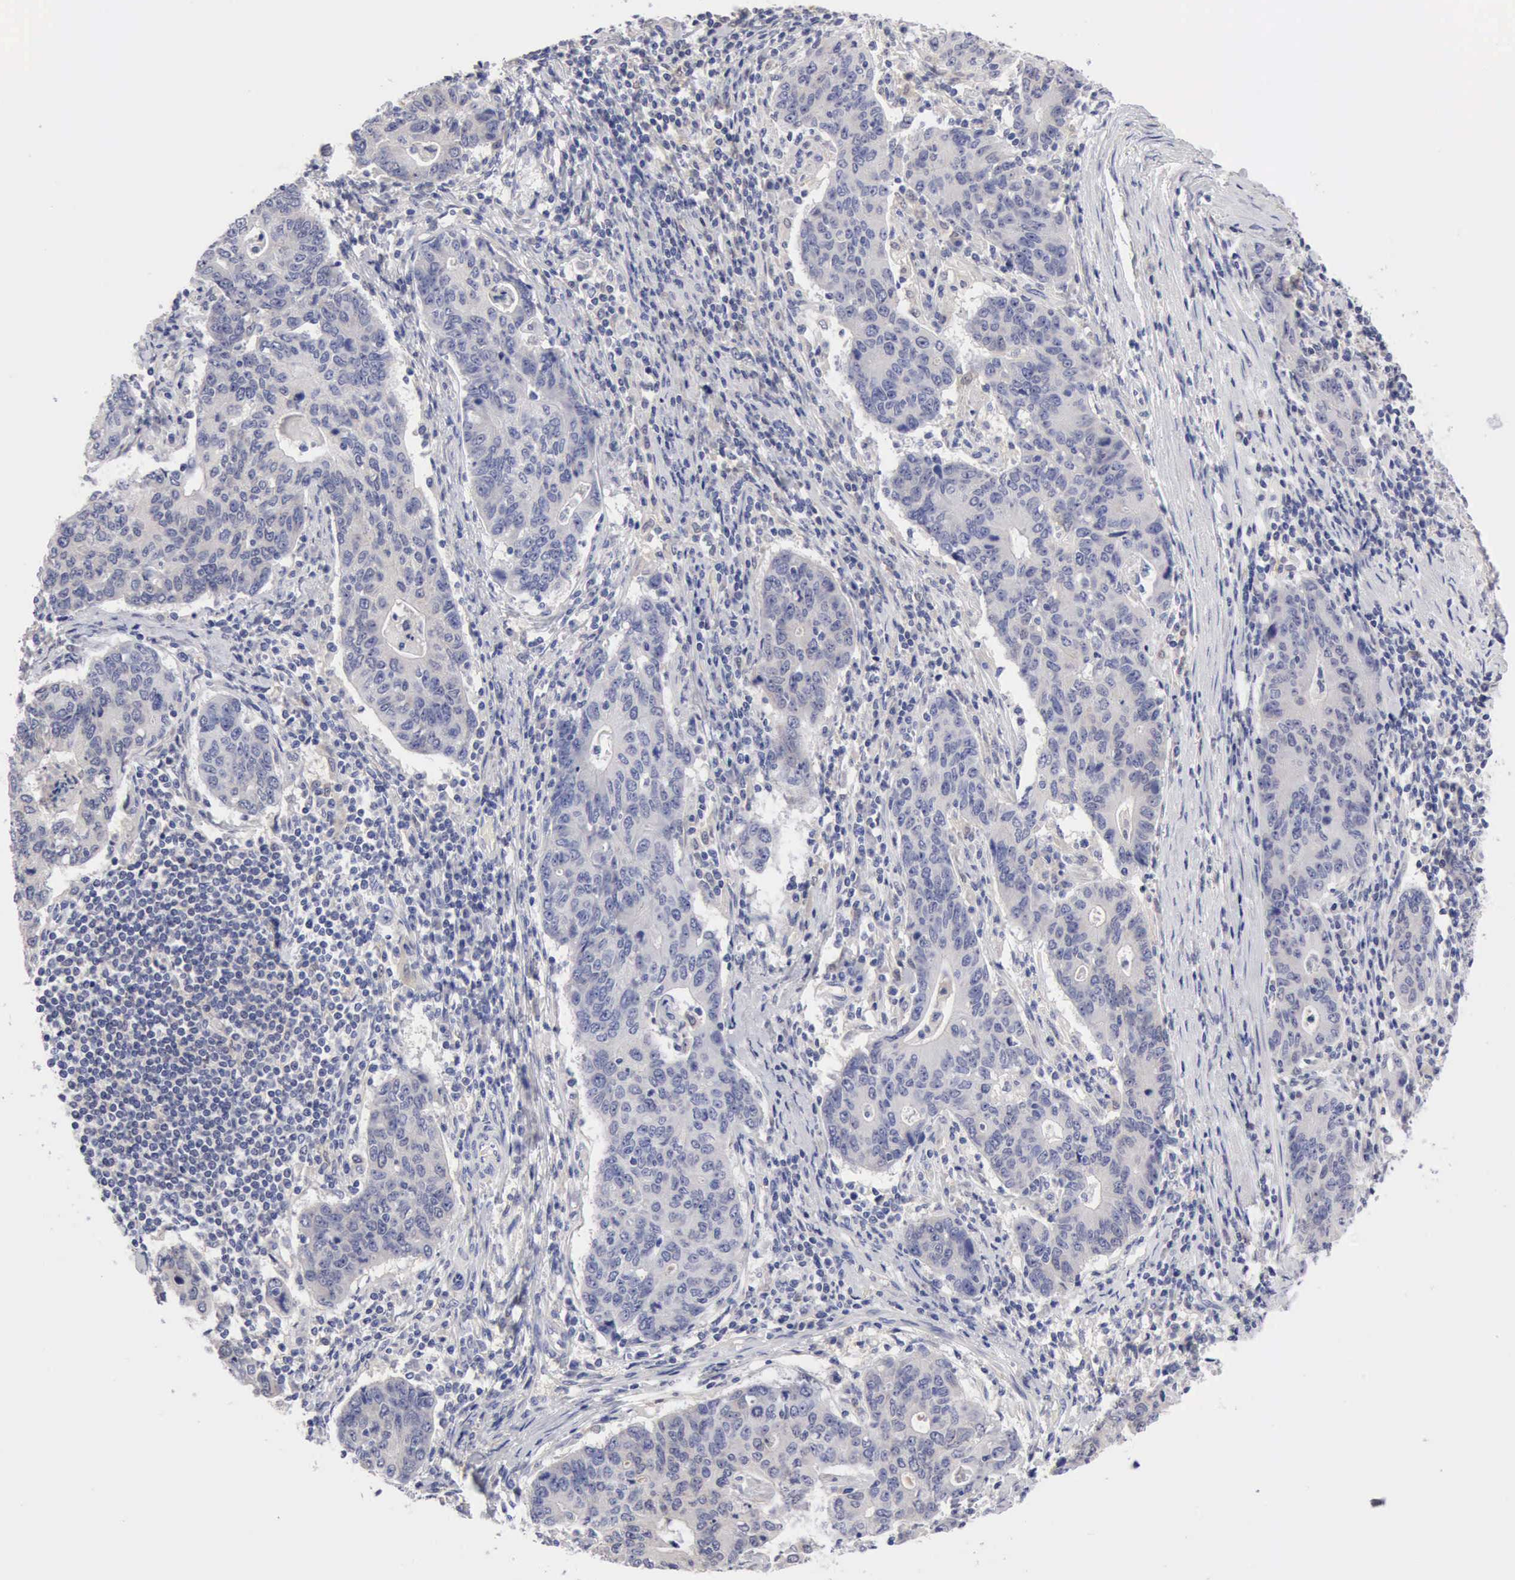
{"staining": {"intensity": "negative", "quantity": "none", "location": "none"}, "tissue": "stomach cancer", "cell_type": "Tumor cells", "image_type": "cancer", "snomed": [{"axis": "morphology", "description": "Adenocarcinoma, NOS"}, {"axis": "topography", "description": "Esophagus"}, {"axis": "topography", "description": "Stomach"}], "caption": "IHC photomicrograph of stomach cancer stained for a protein (brown), which shows no staining in tumor cells. (DAB immunohistochemistry with hematoxylin counter stain).", "gene": "PTGR2", "patient": {"sex": "male", "age": 74}}